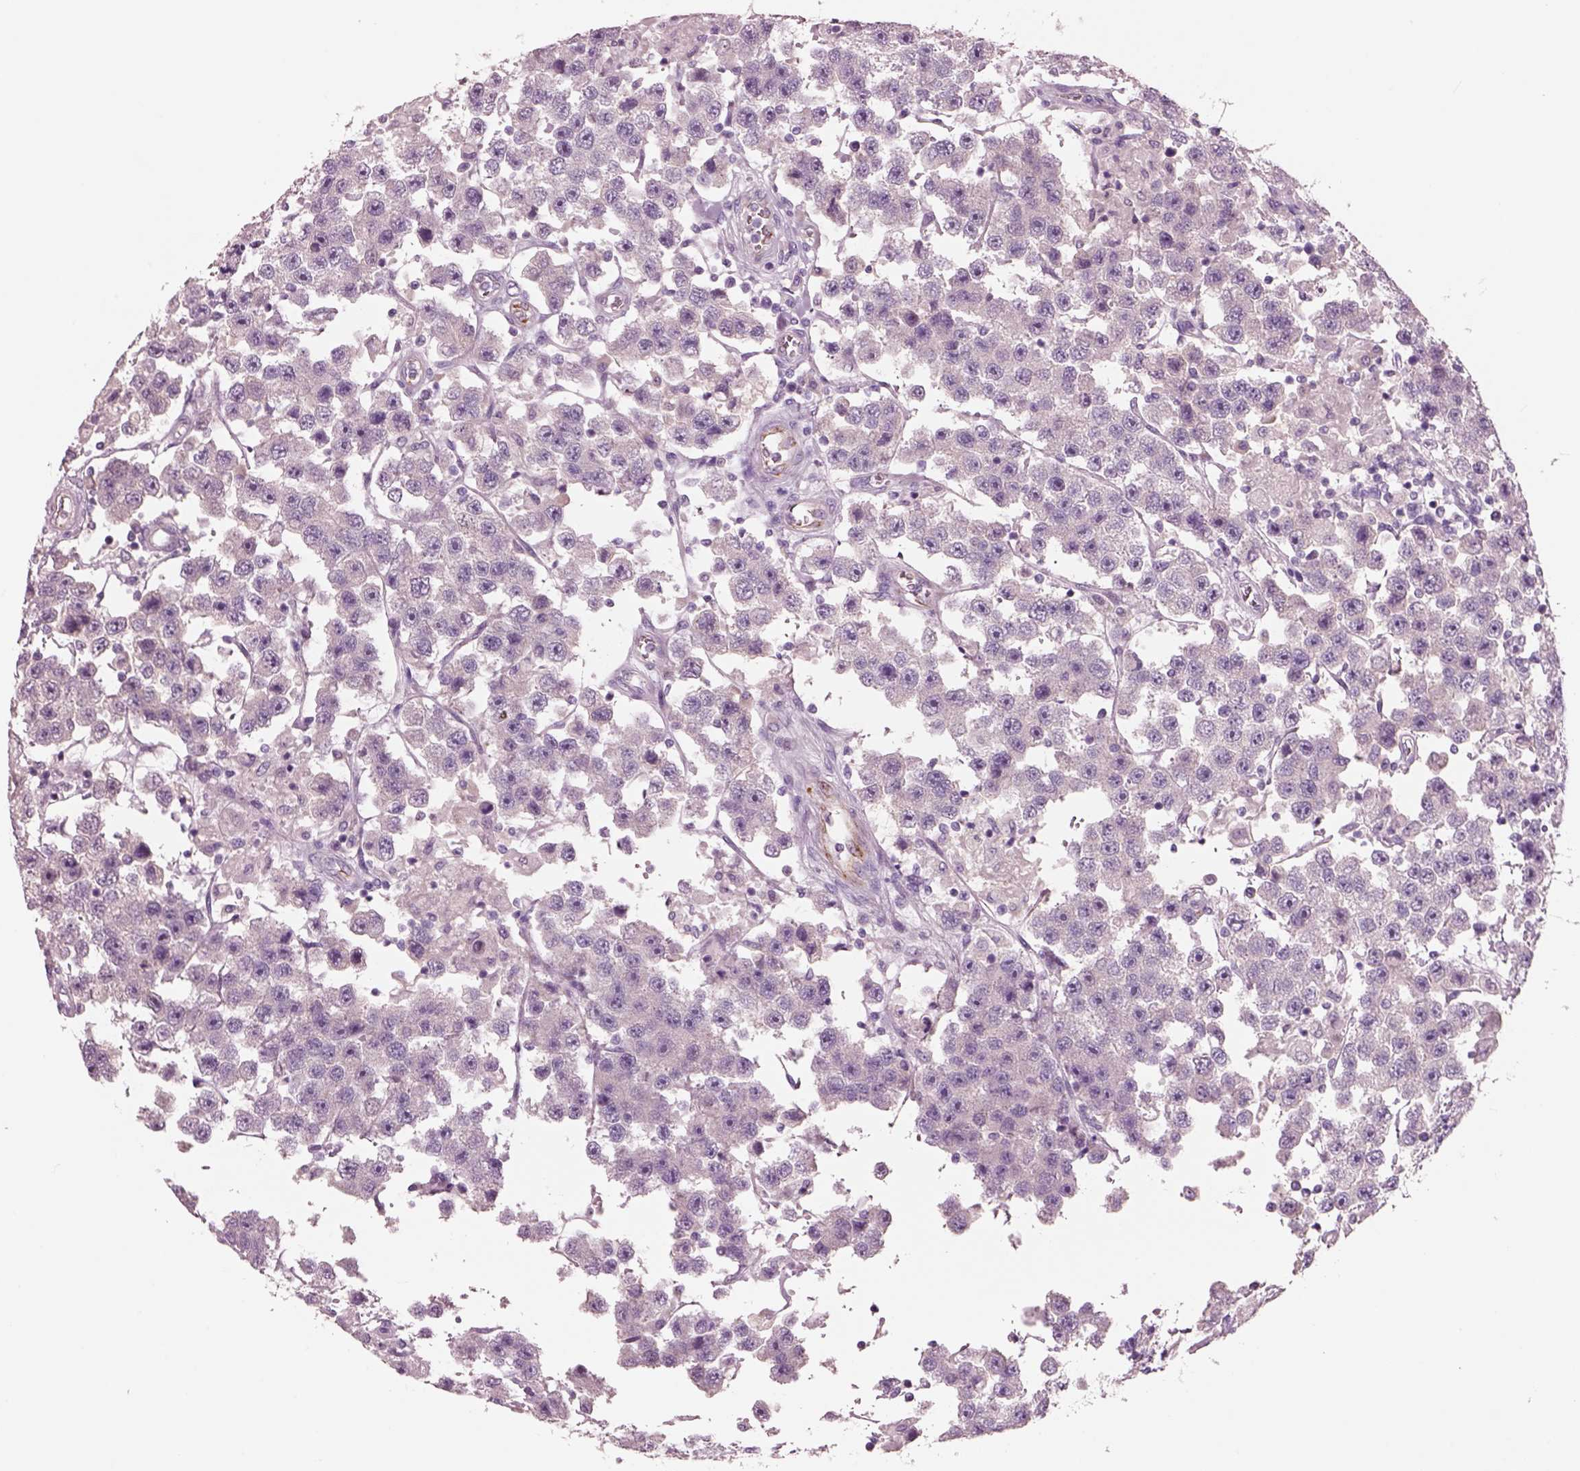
{"staining": {"intensity": "negative", "quantity": "none", "location": "none"}, "tissue": "testis cancer", "cell_type": "Tumor cells", "image_type": "cancer", "snomed": [{"axis": "morphology", "description": "Seminoma, NOS"}, {"axis": "topography", "description": "Testis"}], "caption": "Immunohistochemical staining of human testis cancer exhibits no significant positivity in tumor cells.", "gene": "PLPP7", "patient": {"sex": "male", "age": 45}}